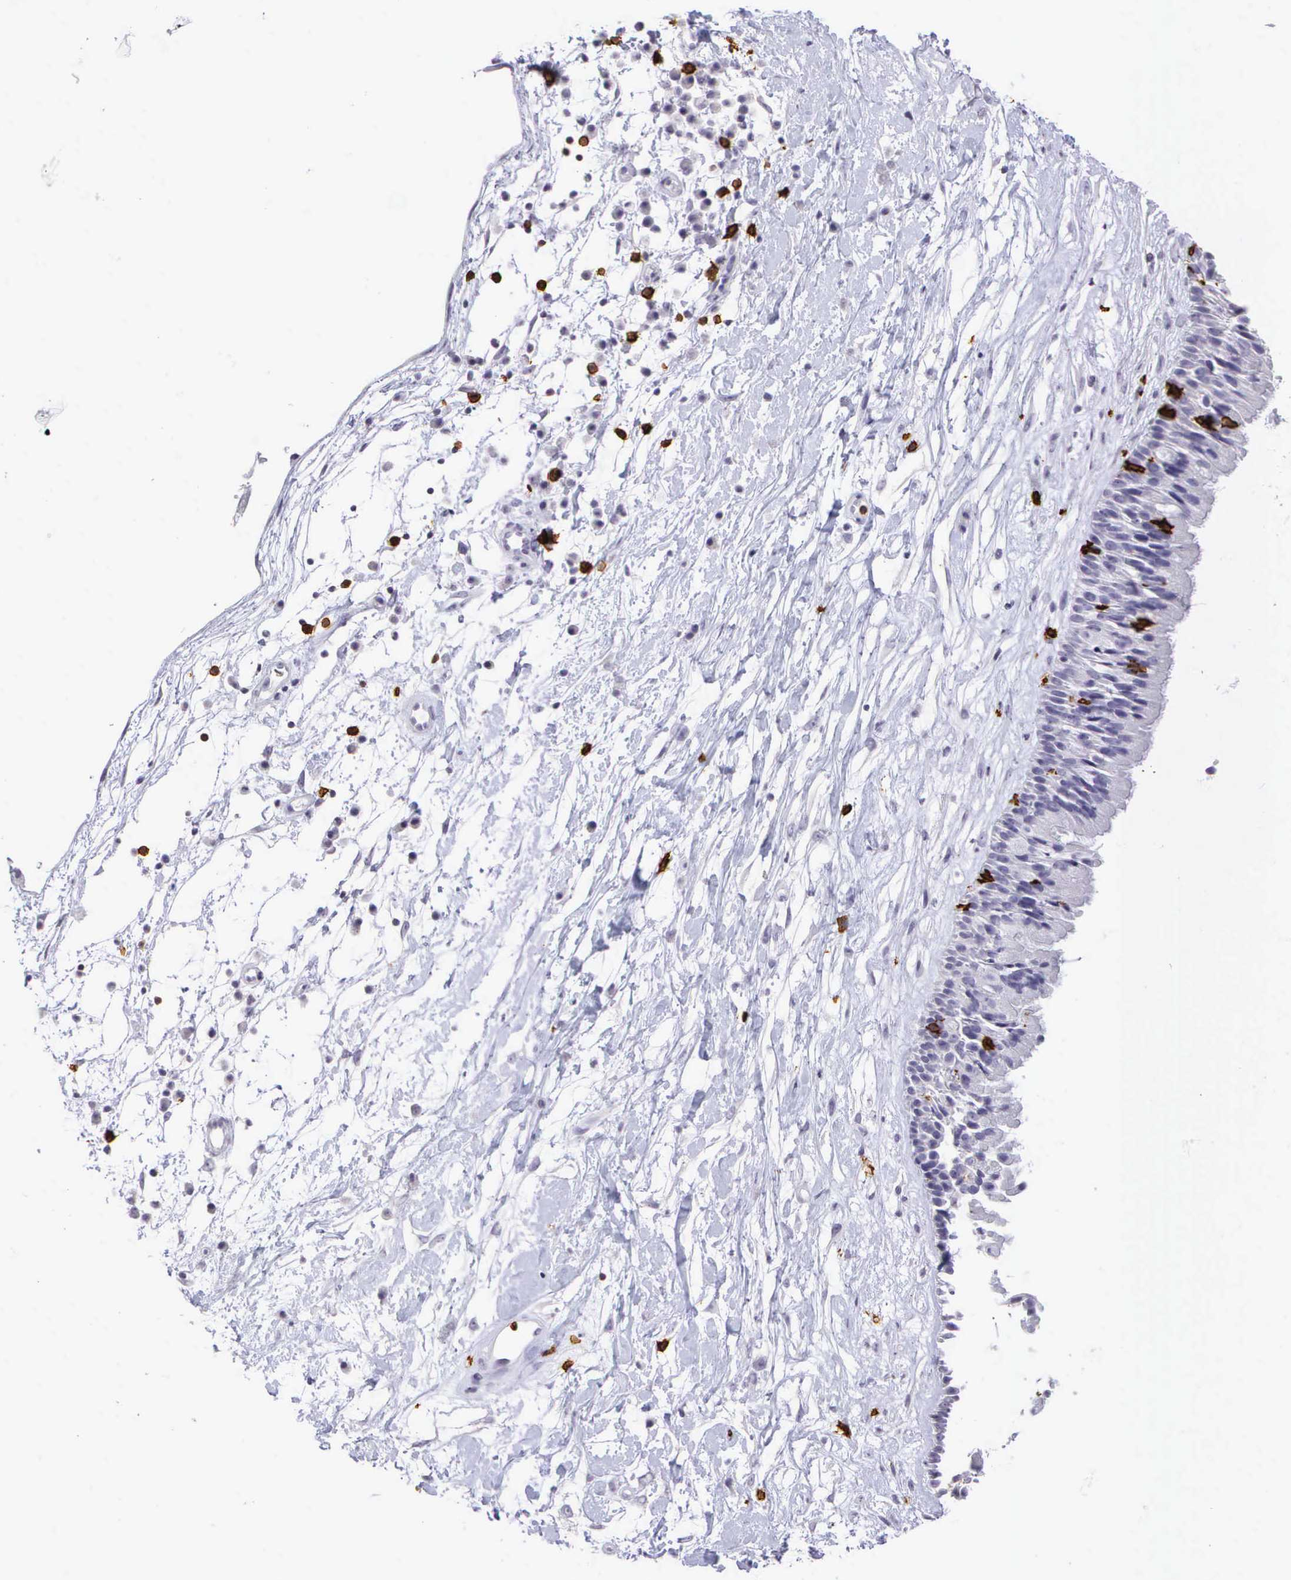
{"staining": {"intensity": "negative", "quantity": "none", "location": "none"}, "tissue": "nasopharynx", "cell_type": "Respiratory epithelial cells", "image_type": "normal", "snomed": [{"axis": "morphology", "description": "Normal tissue, NOS"}, {"axis": "topography", "description": "Nasopharynx"}], "caption": "Immunohistochemistry micrograph of normal nasopharynx stained for a protein (brown), which reveals no expression in respiratory epithelial cells. (DAB (3,3'-diaminobenzidine) IHC visualized using brightfield microscopy, high magnification).", "gene": "CD8A", "patient": {"sex": "male", "age": 13}}